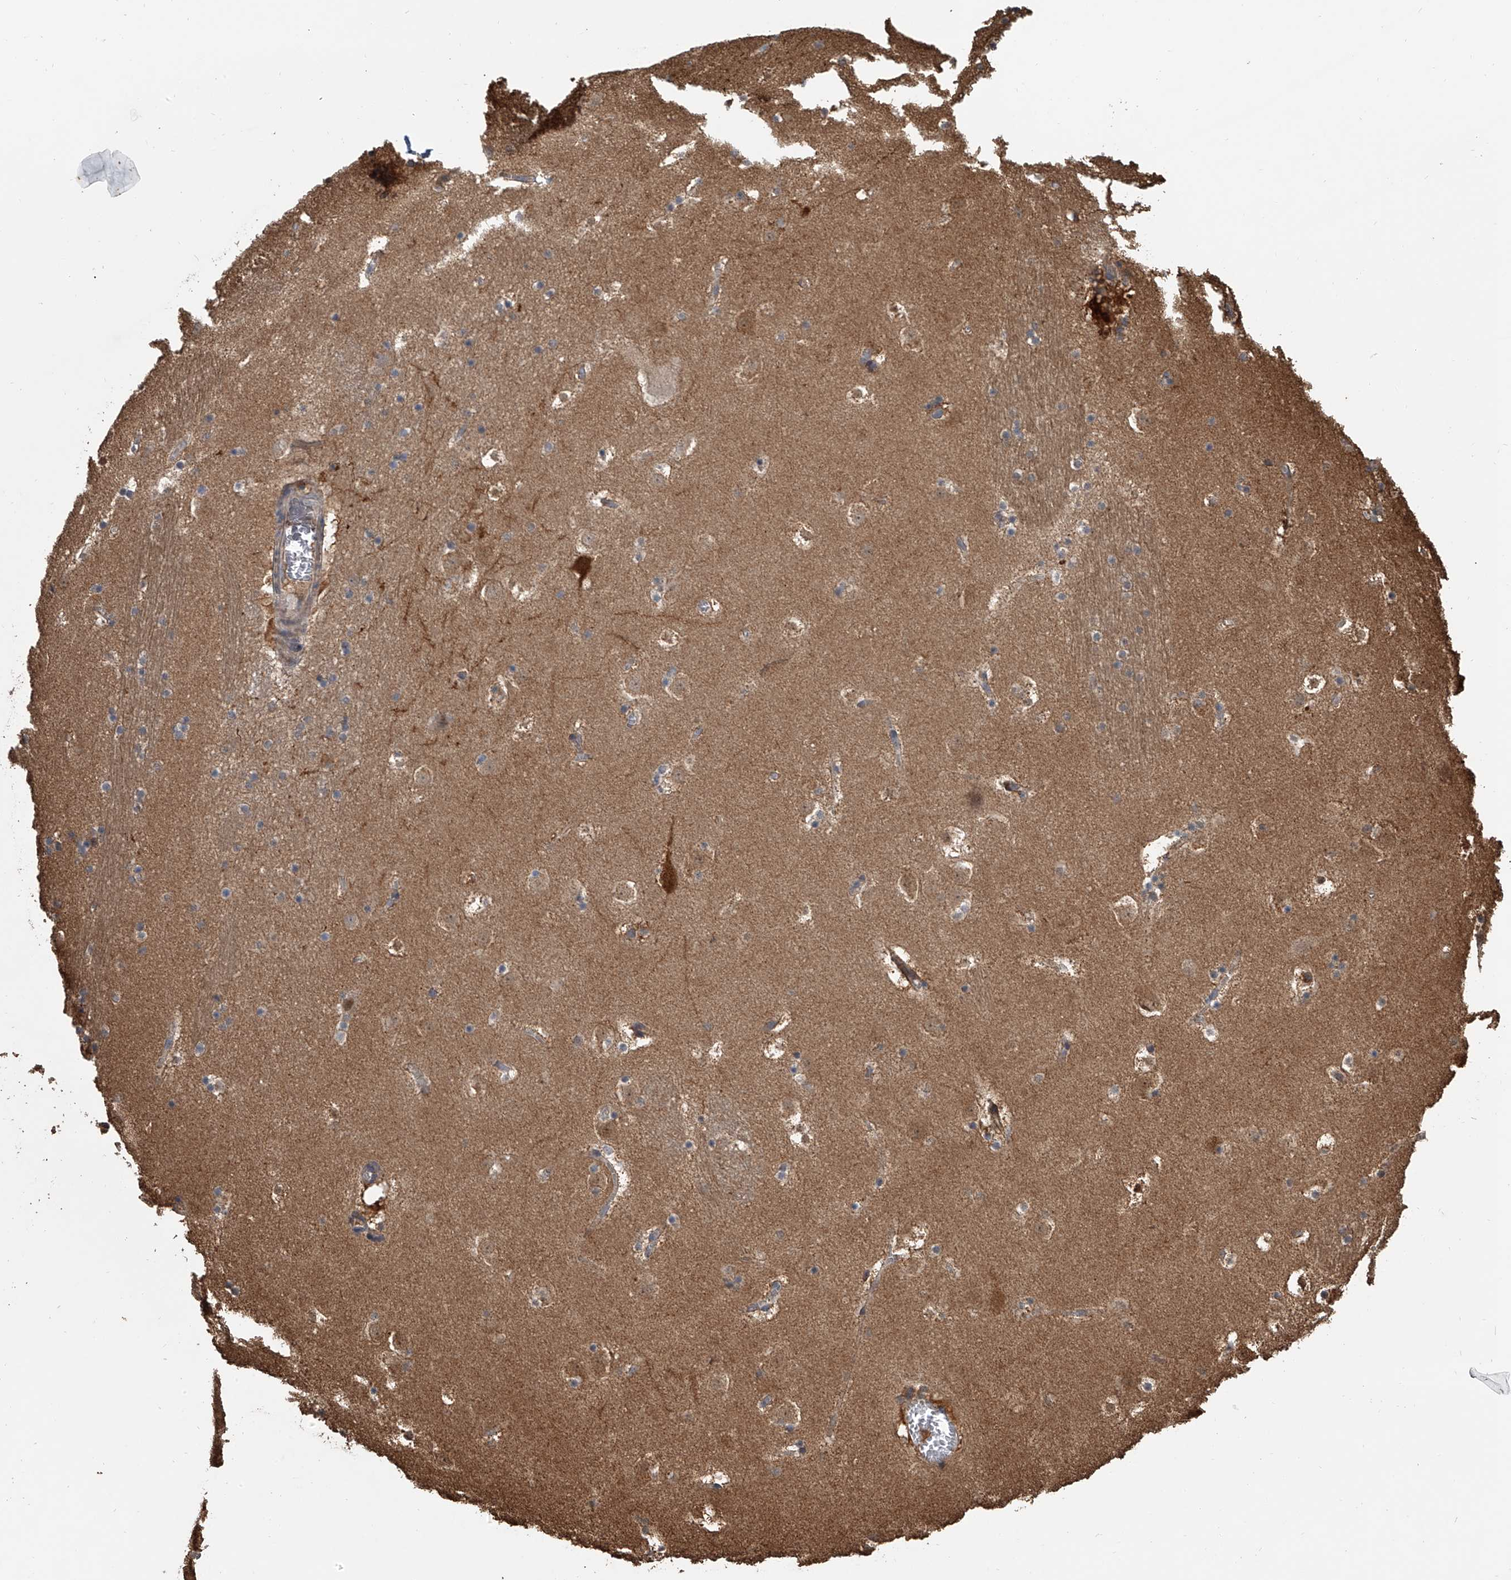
{"staining": {"intensity": "negative", "quantity": "none", "location": "none"}, "tissue": "caudate", "cell_type": "Glial cells", "image_type": "normal", "snomed": [{"axis": "morphology", "description": "Normal tissue, NOS"}, {"axis": "topography", "description": "Lateral ventricle wall"}], "caption": "Micrograph shows no significant protein expression in glial cells of unremarkable caudate. (Brightfield microscopy of DAB (3,3'-diaminobenzidine) IHC at high magnification).", "gene": "DOCK9", "patient": {"sex": "male", "age": 45}}